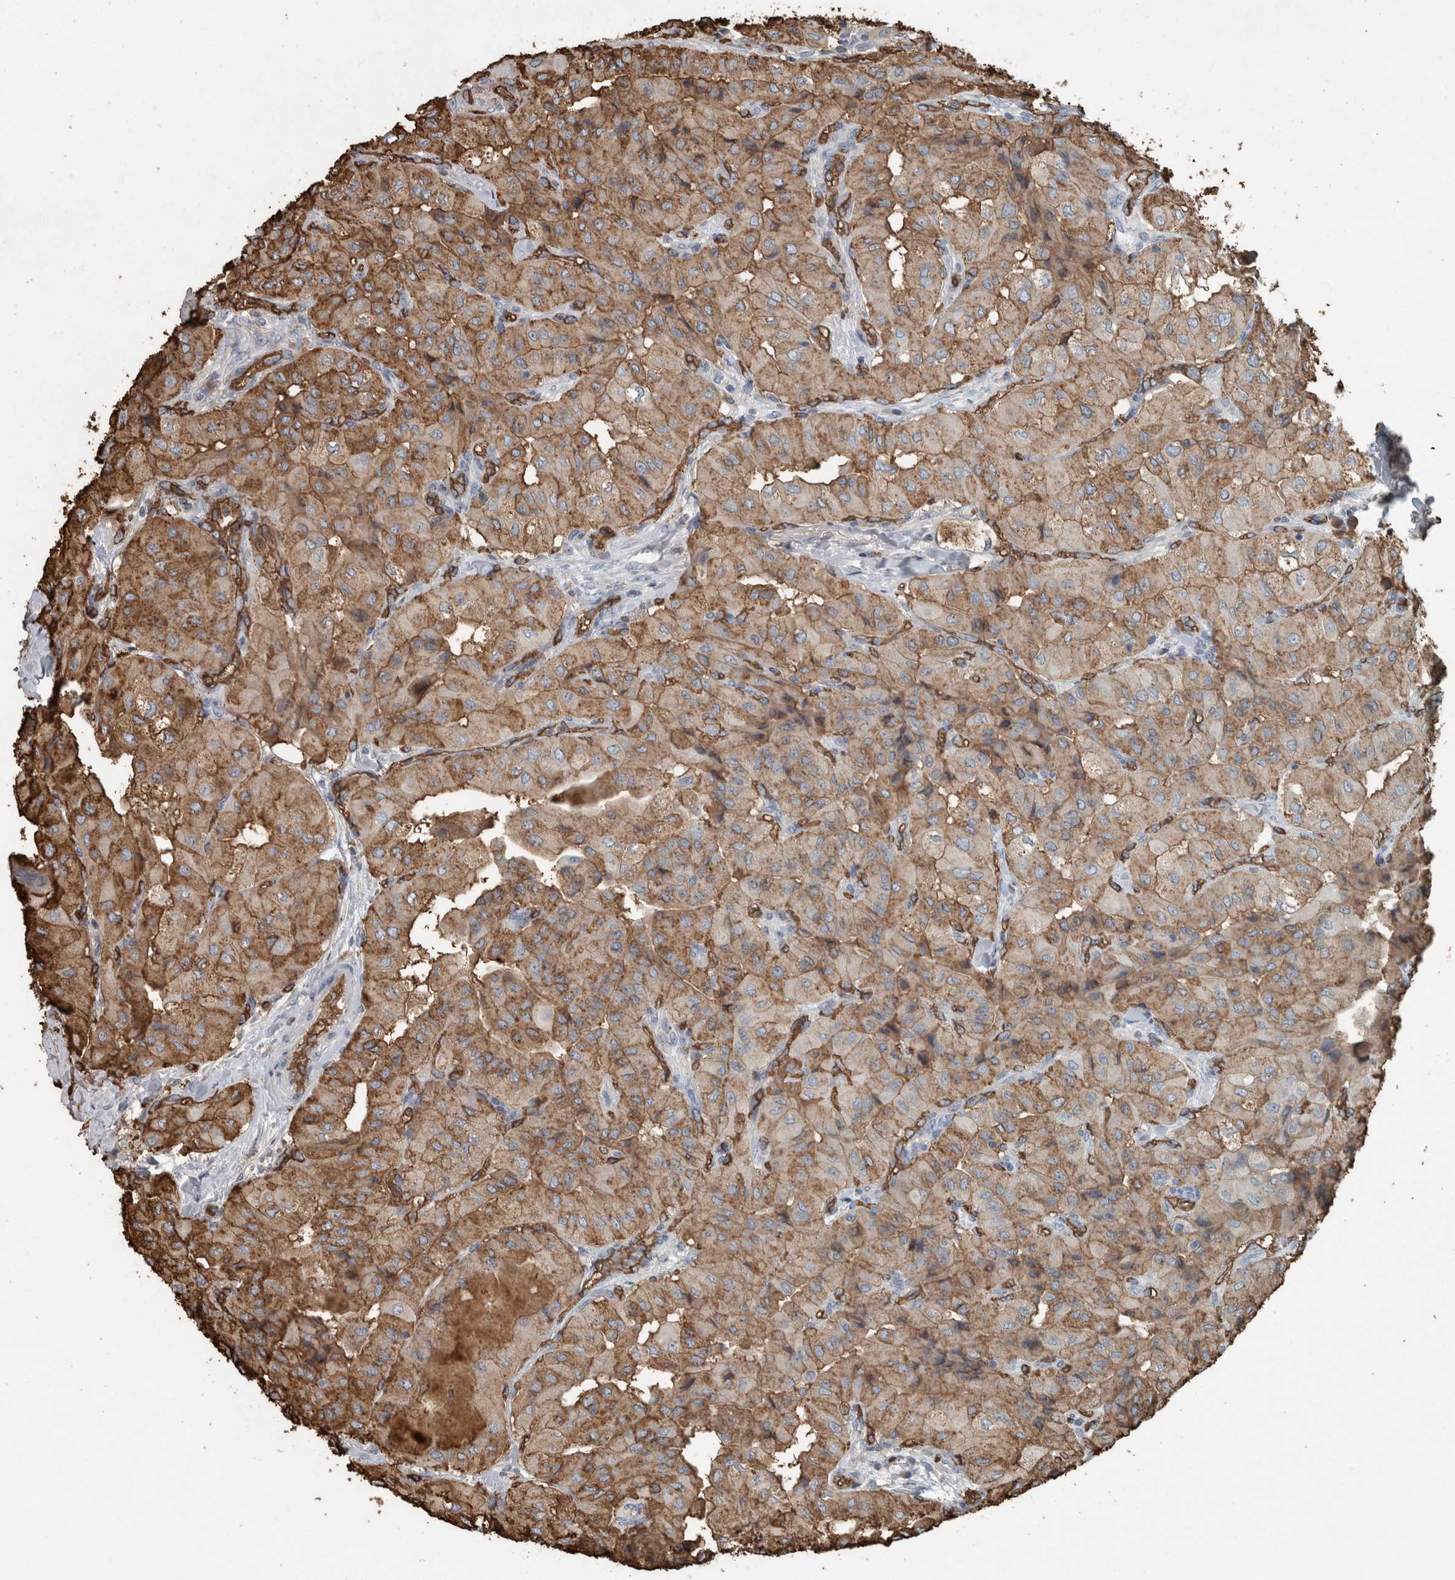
{"staining": {"intensity": "moderate", "quantity": ">75%", "location": "cytoplasmic/membranous"}, "tissue": "thyroid cancer", "cell_type": "Tumor cells", "image_type": "cancer", "snomed": [{"axis": "morphology", "description": "Papillary adenocarcinoma, NOS"}, {"axis": "topography", "description": "Thyroid gland"}], "caption": "Thyroid cancer tissue shows moderate cytoplasmic/membranous expression in about >75% of tumor cells, visualized by immunohistochemistry. Immunohistochemistry stains the protein of interest in brown and the nuclei are stained blue.", "gene": "LBP", "patient": {"sex": "female", "age": 59}}